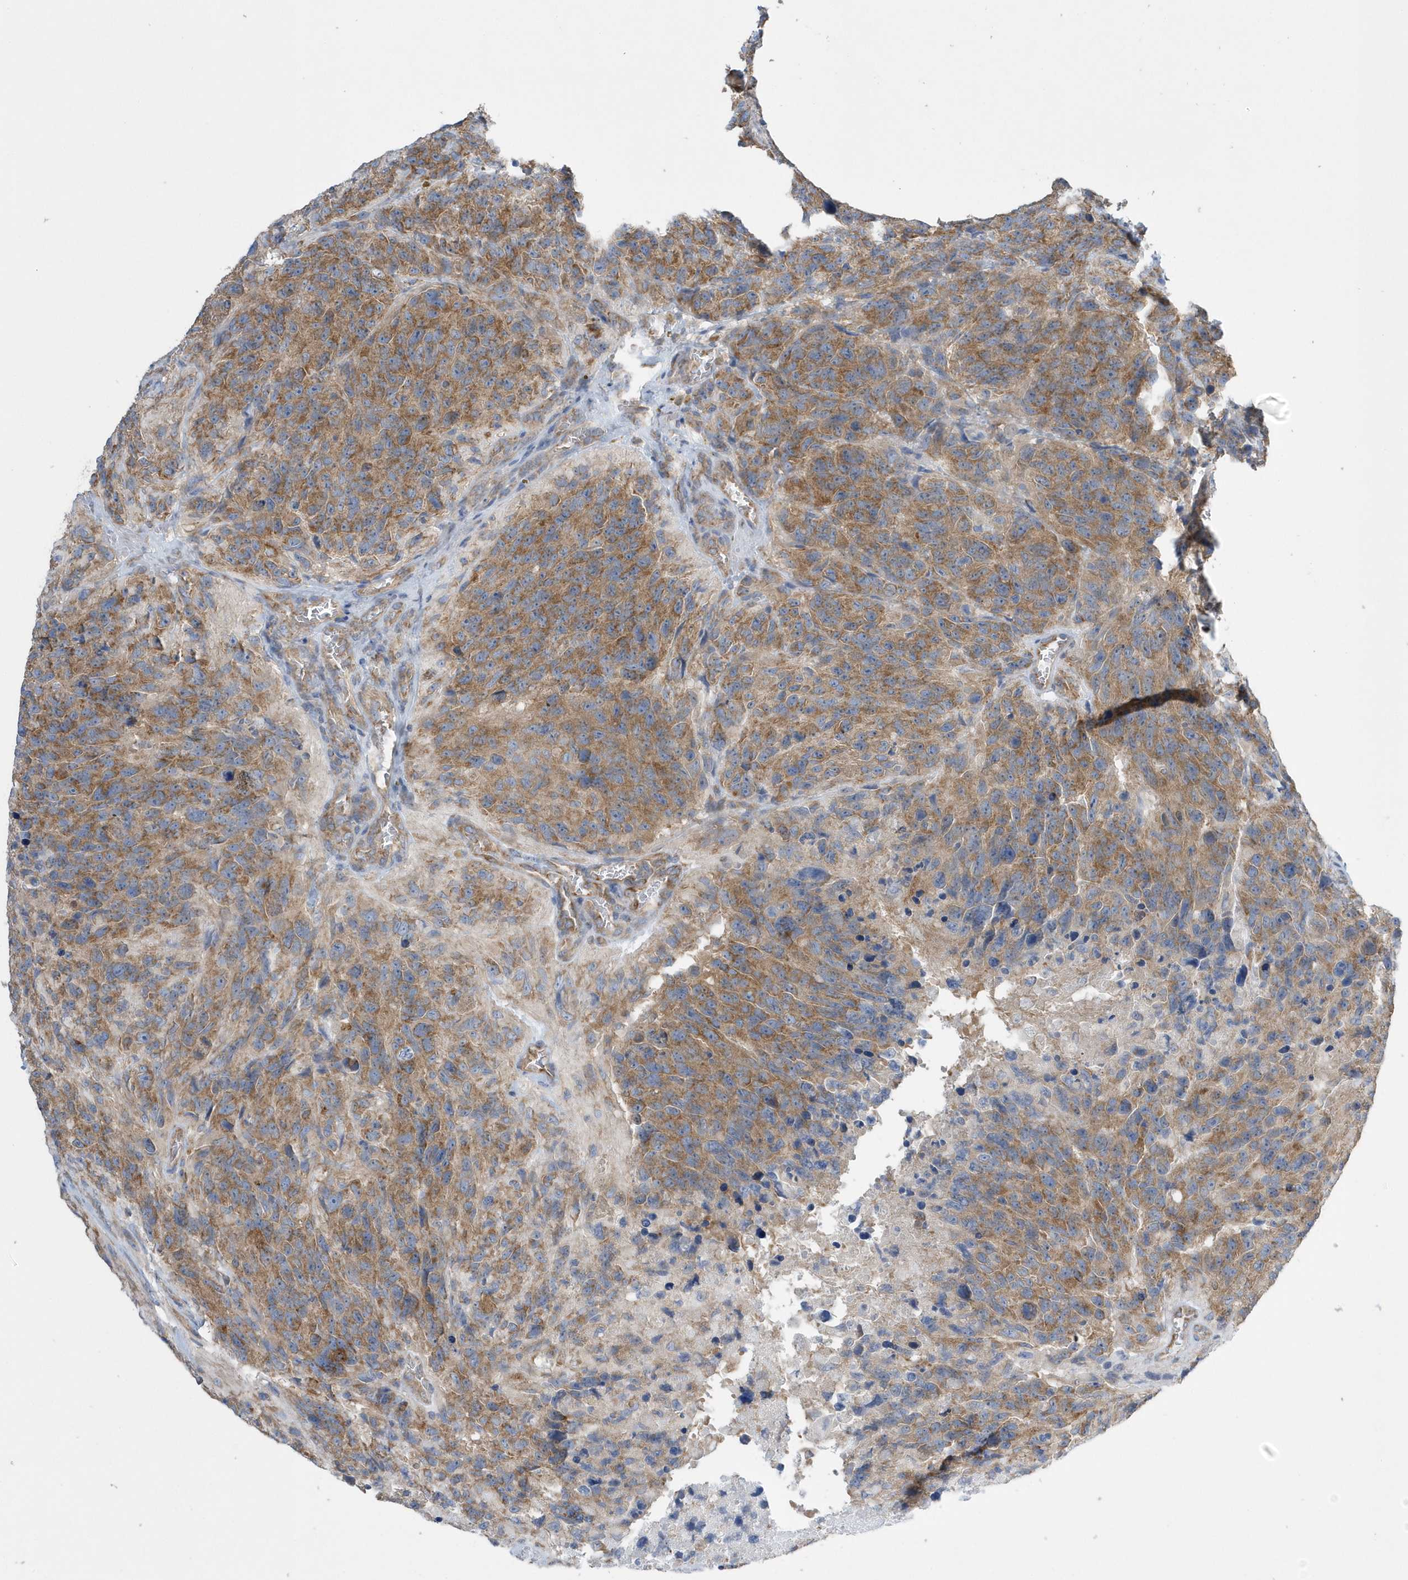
{"staining": {"intensity": "moderate", "quantity": ">75%", "location": "cytoplasmic/membranous"}, "tissue": "glioma", "cell_type": "Tumor cells", "image_type": "cancer", "snomed": [{"axis": "morphology", "description": "Glioma, malignant, High grade"}, {"axis": "topography", "description": "Brain"}], "caption": "An image of high-grade glioma (malignant) stained for a protein exhibits moderate cytoplasmic/membranous brown staining in tumor cells.", "gene": "SPATA5", "patient": {"sex": "male", "age": 69}}